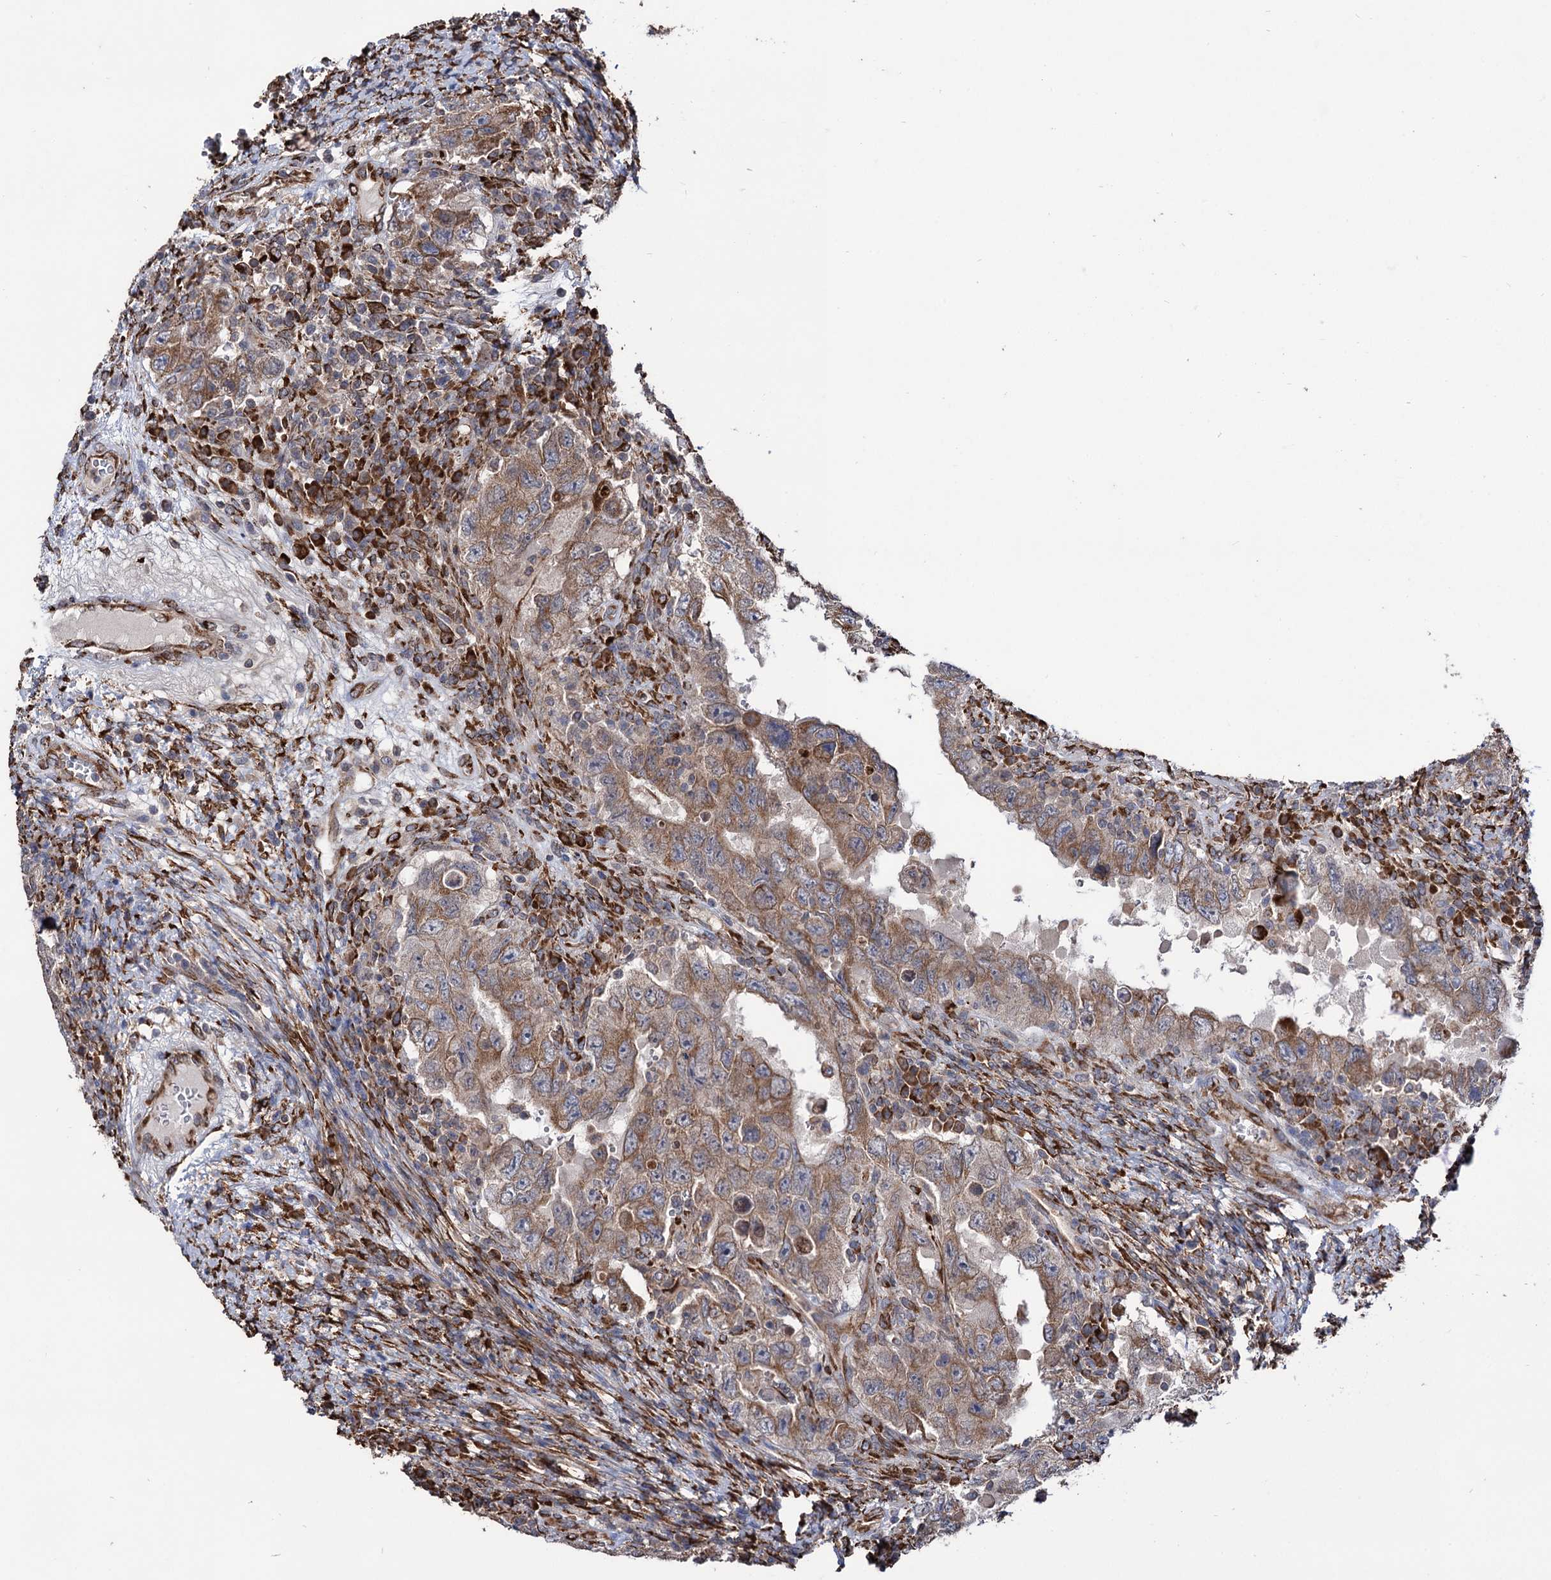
{"staining": {"intensity": "moderate", "quantity": ">75%", "location": "cytoplasmic/membranous"}, "tissue": "testis cancer", "cell_type": "Tumor cells", "image_type": "cancer", "snomed": [{"axis": "morphology", "description": "Carcinoma, Embryonal, NOS"}, {"axis": "topography", "description": "Testis"}], "caption": "Testis cancer stained with DAB IHC reveals medium levels of moderate cytoplasmic/membranous positivity in about >75% of tumor cells. (brown staining indicates protein expression, while blue staining denotes nuclei).", "gene": "CDAN1", "patient": {"sex": "male", "age": 26}}